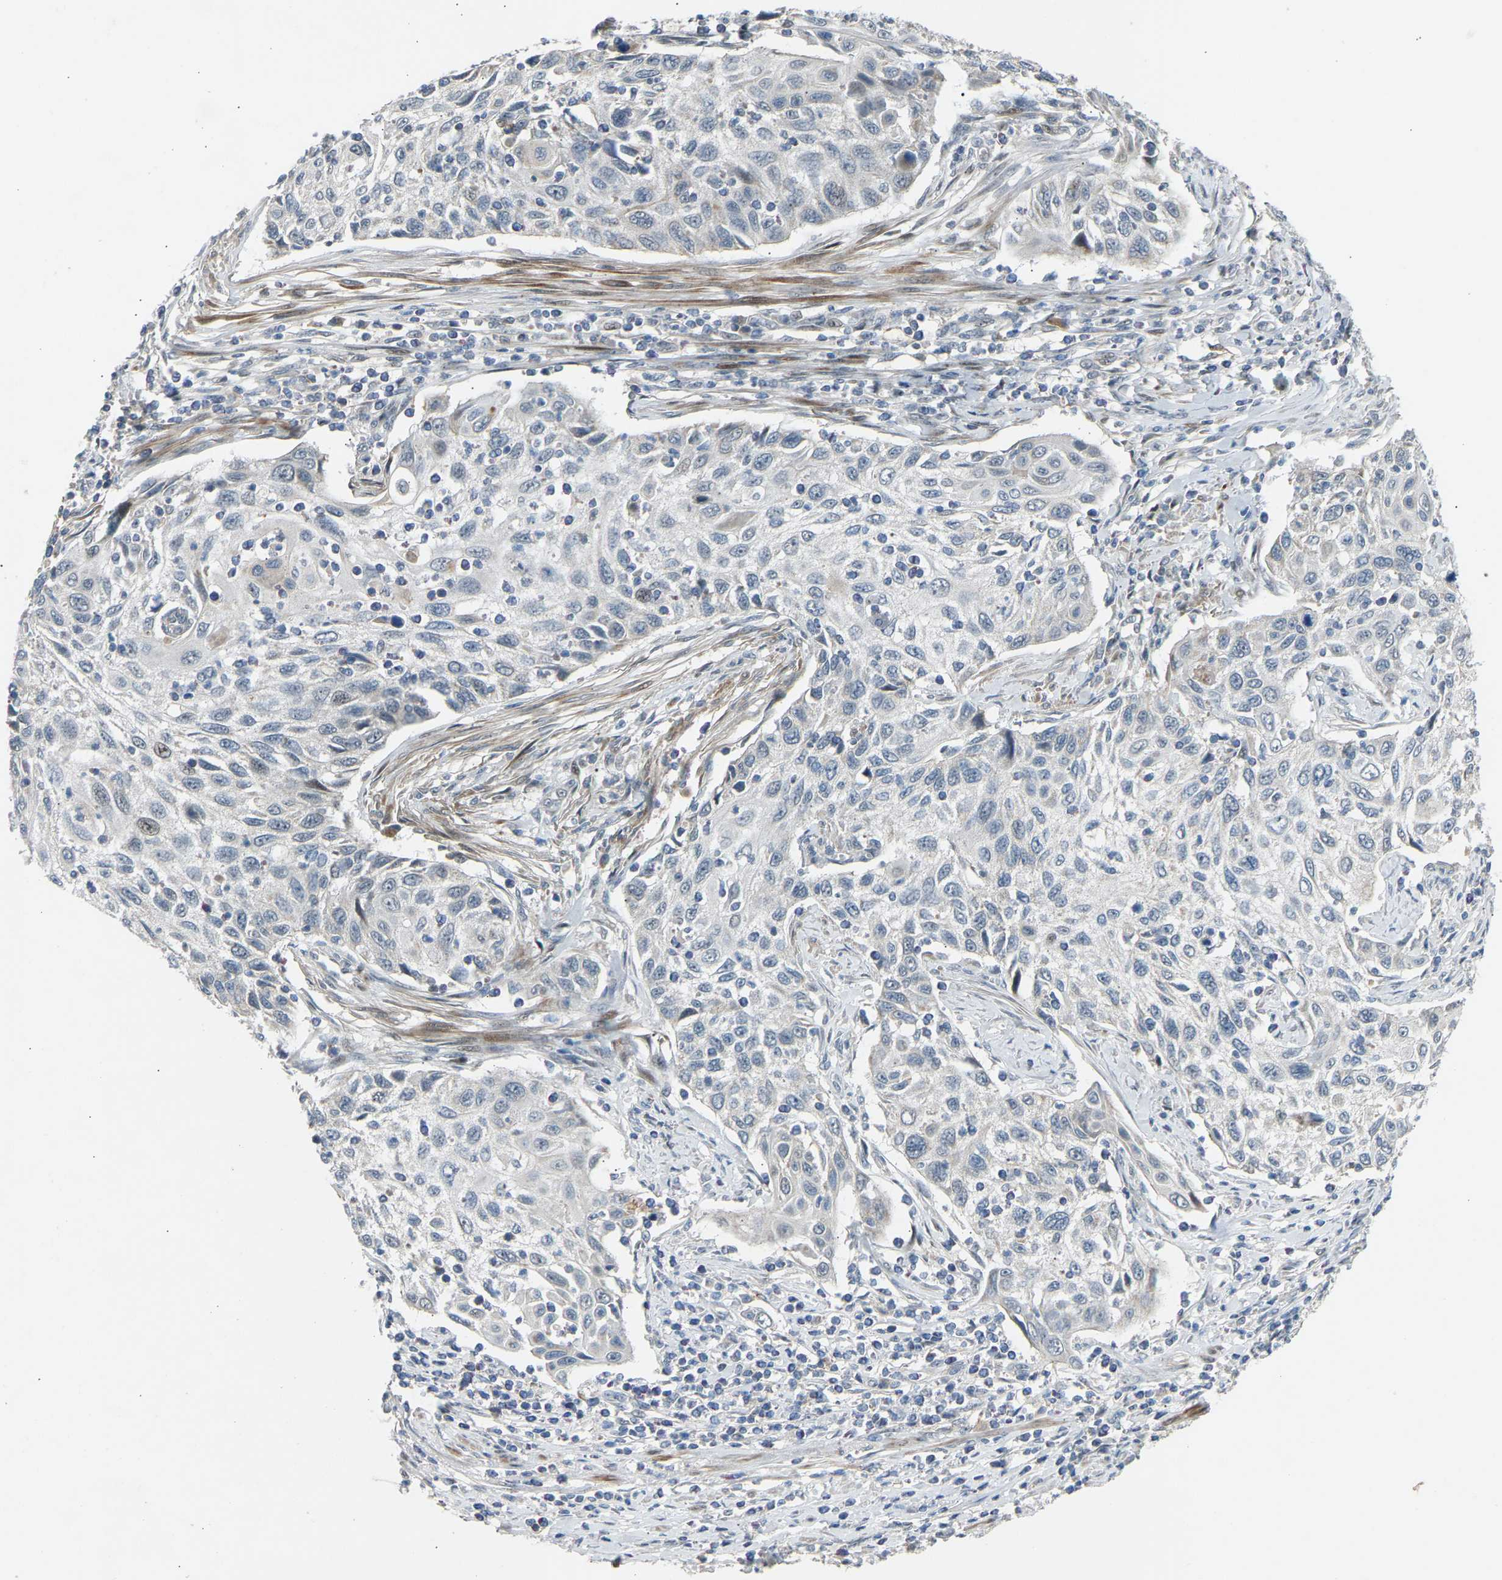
{"staining": {"intensity": "negative", "quantity": "none", "location": "none"}, "tissue": "cervical cancer", "cell_type": "Tumor cells", "image_type": "cancer", "snomed": [{"axis": "morphology", "description": "Squamous cell carcinoma, NOS"}, {"axis": "topography", "description": "Cervix"}], "caption": "An immunohistochemistry image of cervical cancer (squamous cell carcinoma) is shown. There is no staining in tumor cells of cervical cancer (squamous cell carcinoma).", "gene": "VPS41", "patient": {"sex": "female", "age": 70}}